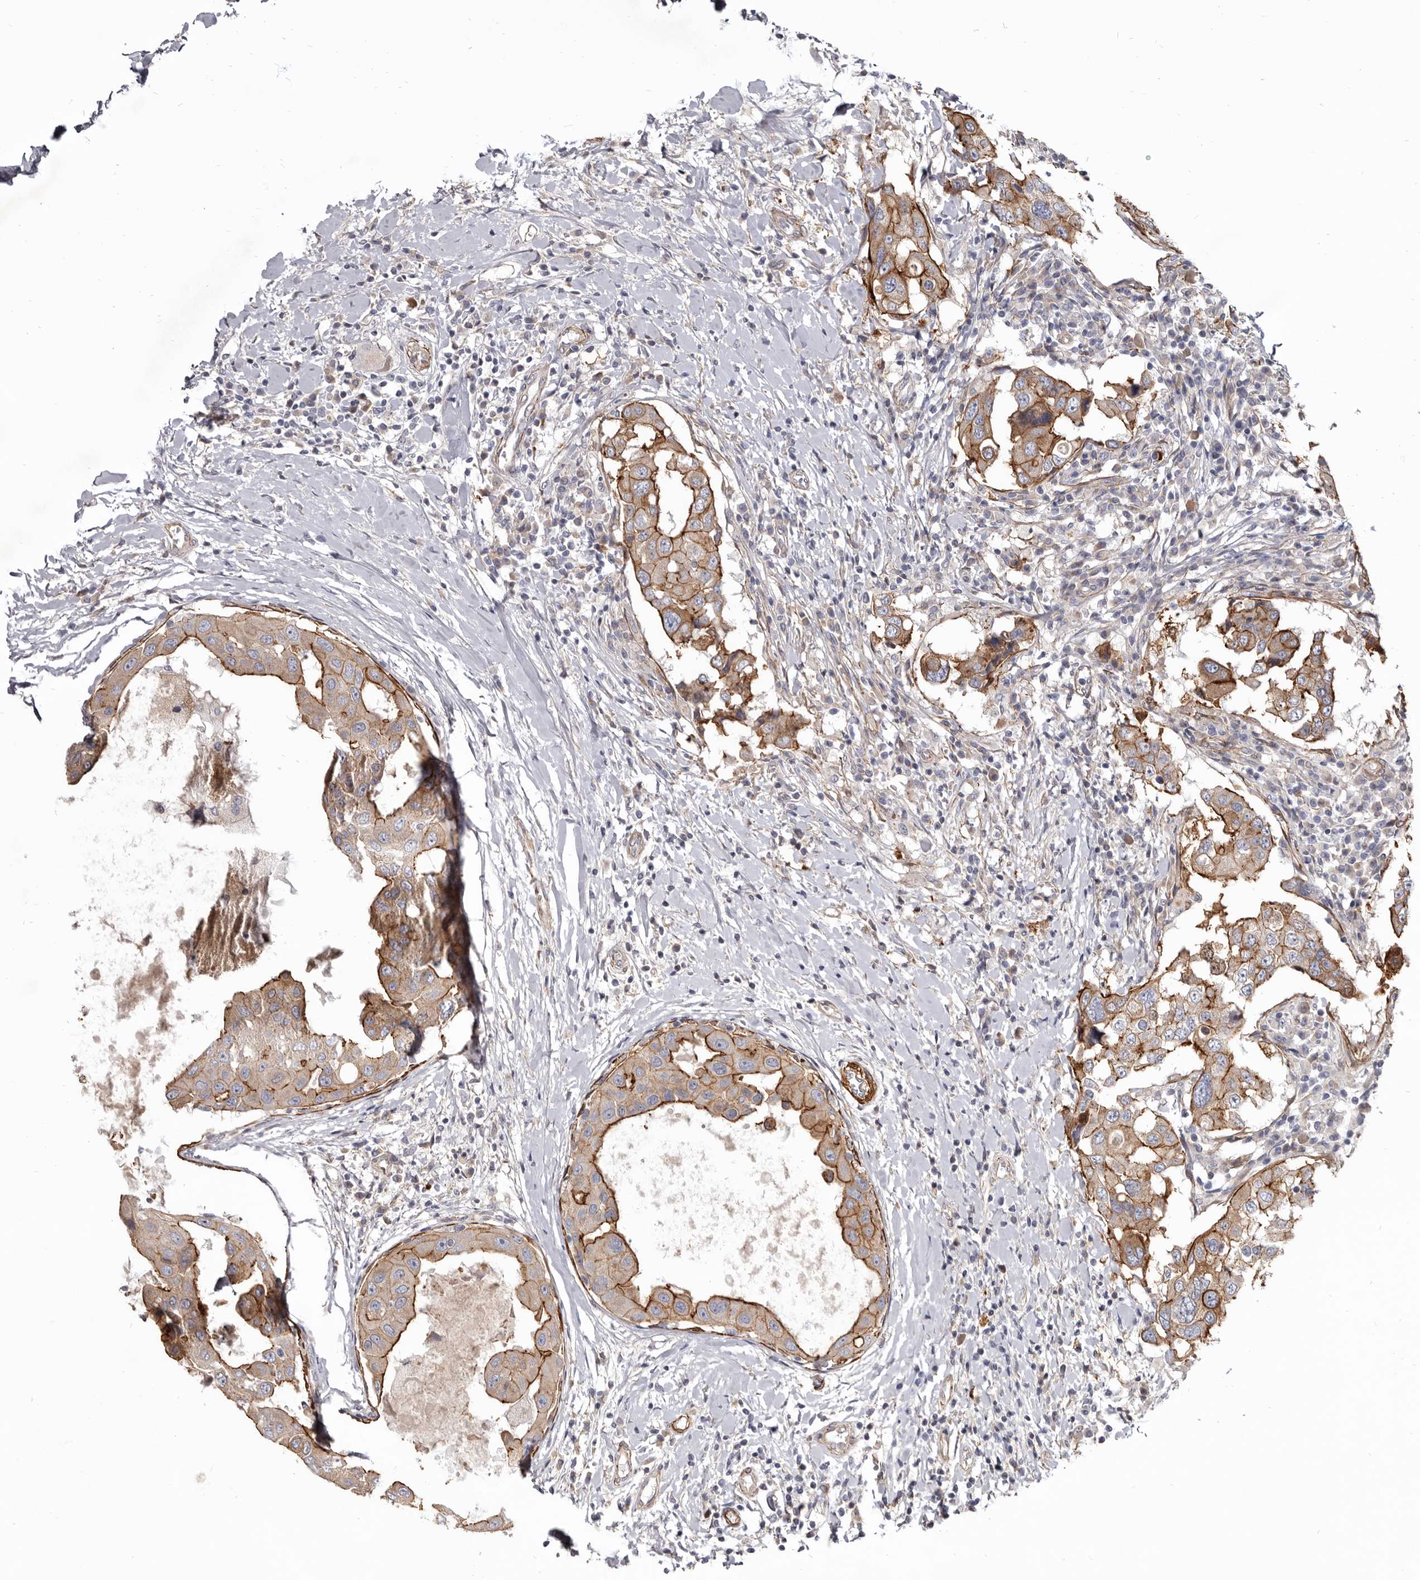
{"staining": {"intensity": "strong", "quantity": ">75%", "location": "cytoplasmic/membranous"}, "tissue": "breast cancer", "cell_type": "Tumor cells", "image_type": "cancer", "snomed": [{"axis": "morphology", "description": "Duct carcinoma"}, {"axis": "topography", "description": "Breast"}], "caption": "Immunohistochemistry micrograph of human breast invasive ductal carcinoma stained for a protein (brown), which displays high levels of strong cytoplasmic/membranous positivity in approximately >75% of tumor cells.", "gene": "CGN", "patient": {"sex": "female", "age": 27}}